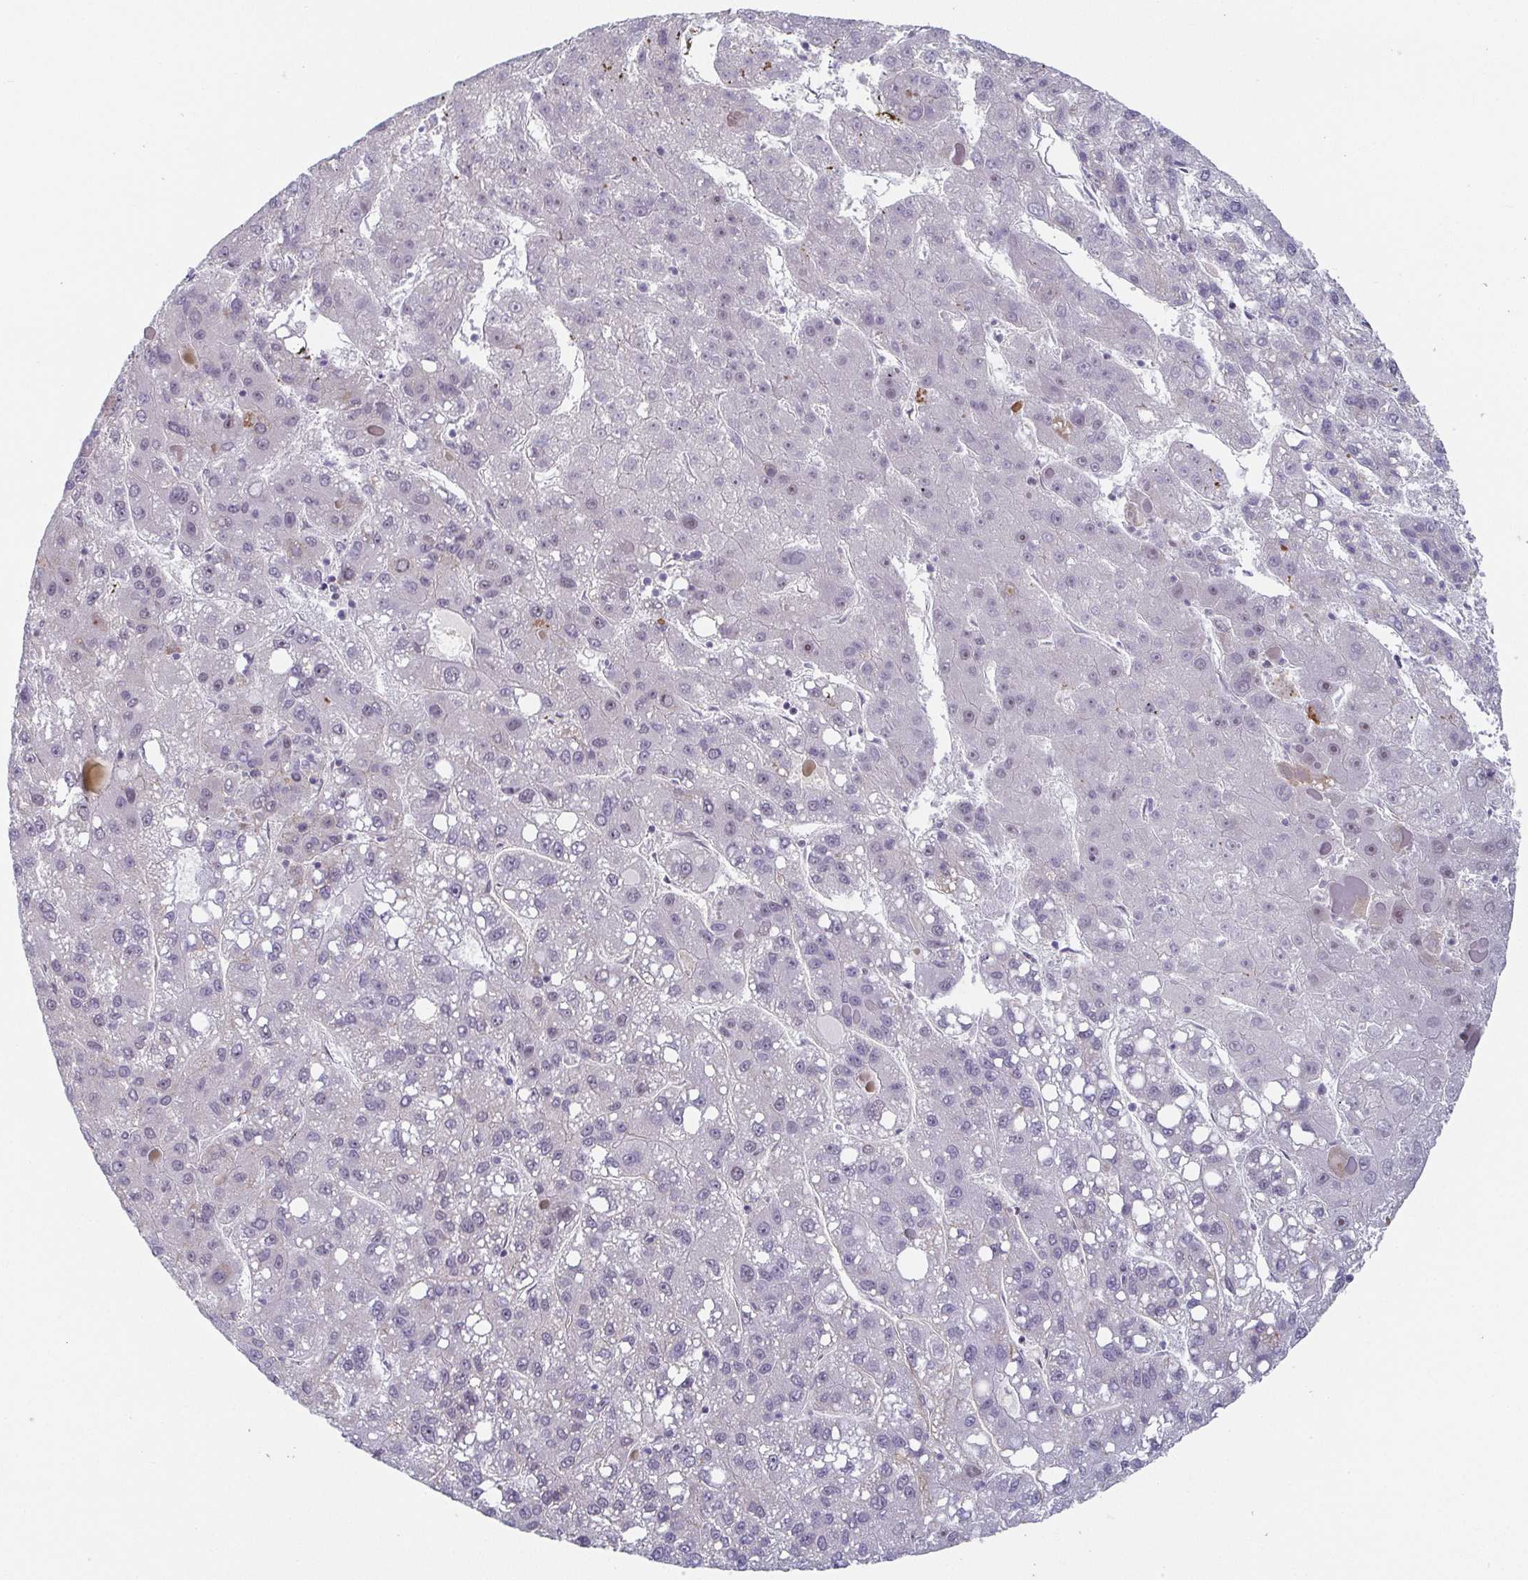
{"staining": {"intensity": "negative", "quantity": "none", "location": "none"}, "tissue": "liver cancer", "cell_type": "Tumor cells", "image_type": "cancer", "snomed": [{"axis": "morphology", "description": "Carcinoma, Hepatocellular, NOS"}, {"axis": "topography", "description": "Liver"}], "caption": "The immunohistochemistry (IHC) micrograph has no significant positivity in tumor cells of liver hepatocellular carcinoma tissue.", "gene": "EXOSC7", "patient": {"sex": "female", "age": 82}}